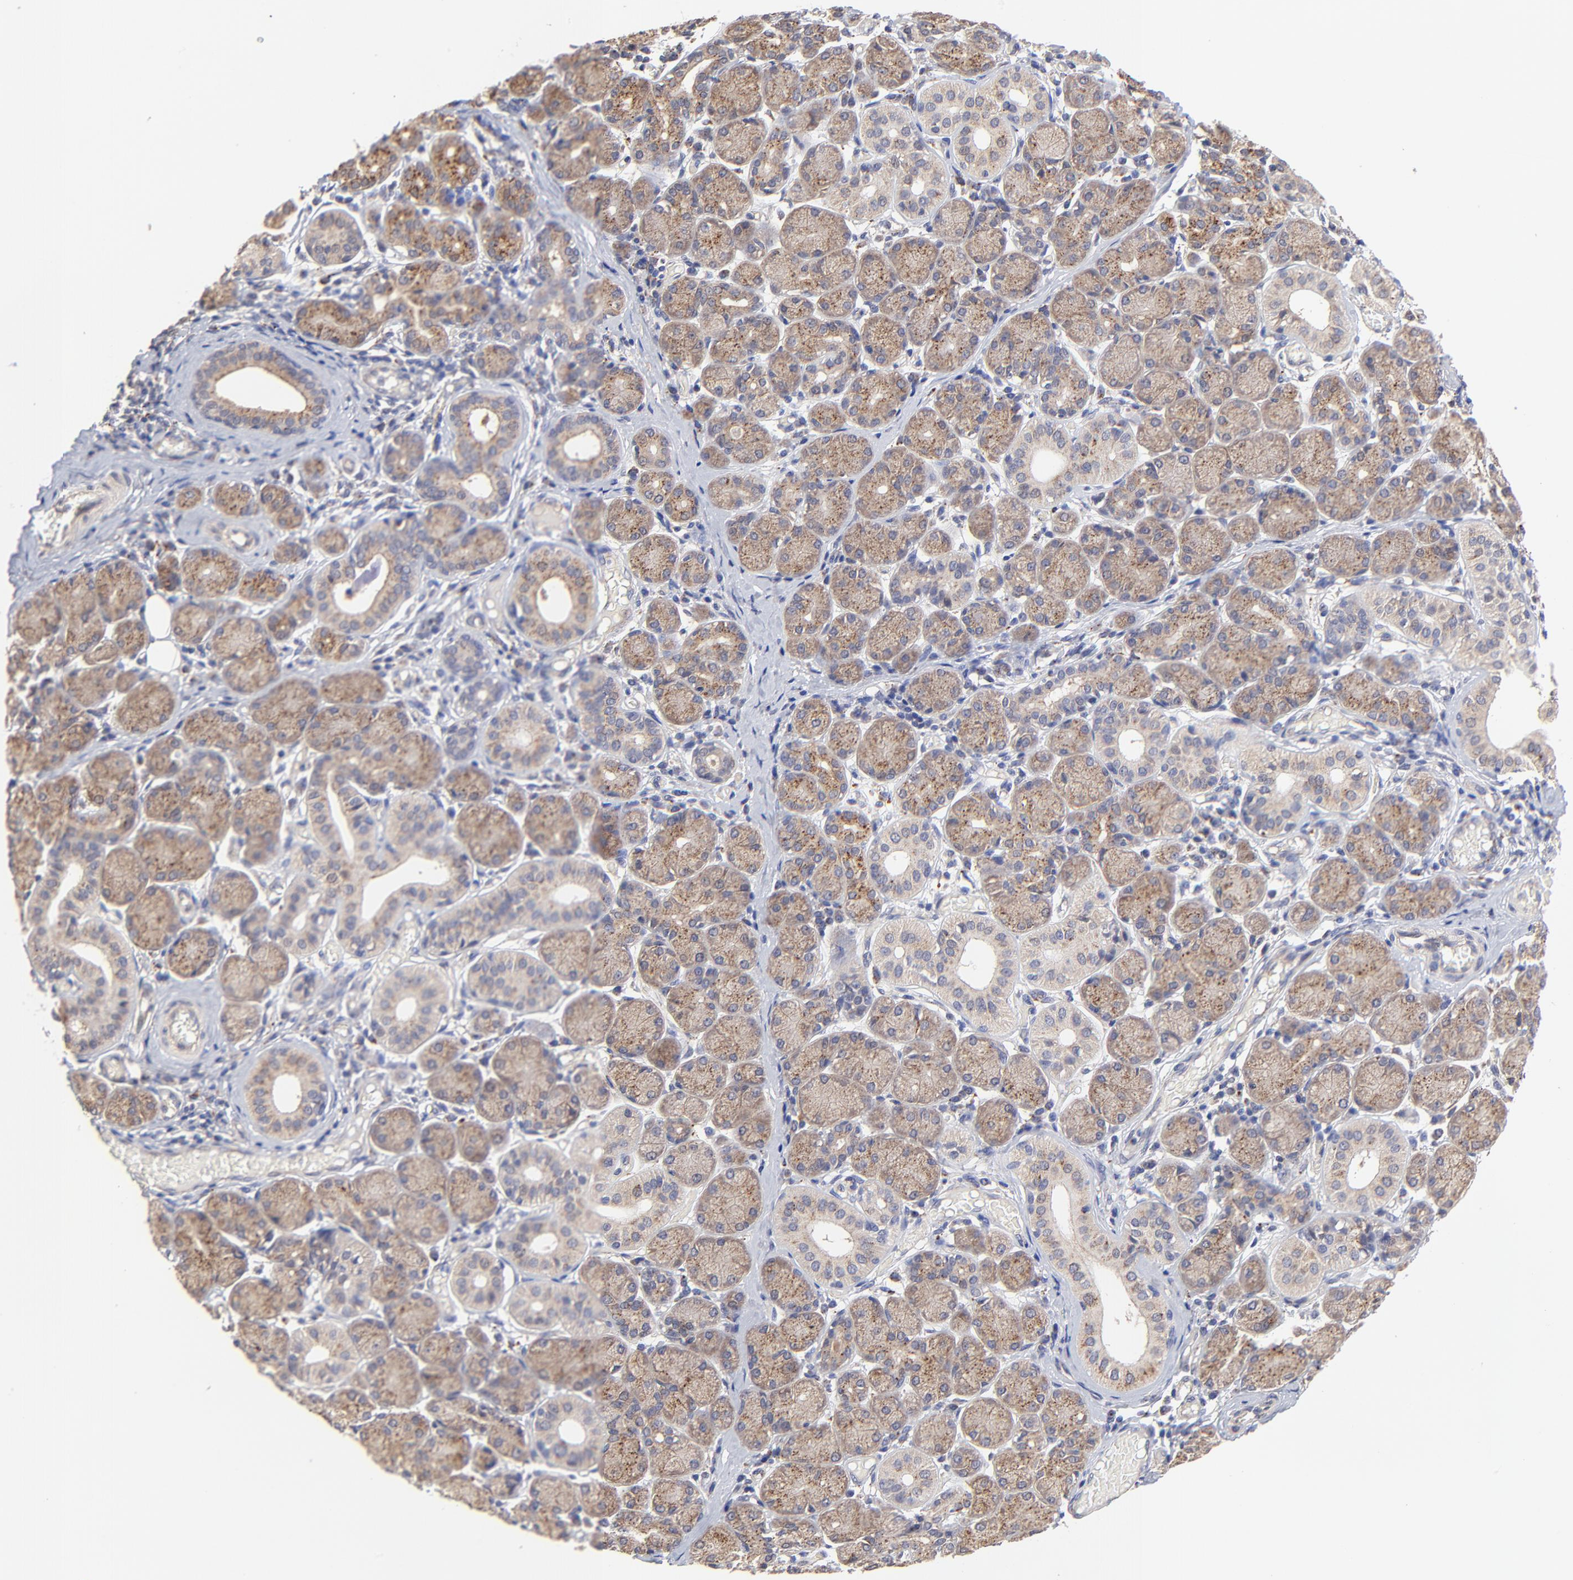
{"staining": {"intensity": "moderate", "quantity": ">75%", "location": "cytoplasmic/membranous"}, "tissue": "salivary gland", "cell_type": "Glandular cells", "image_type": "normal", "snomed": [{"axis": "morphology", "description": "Normal tissue, NOS"}, {"axis": "topography", "description": "Salivary gland"}], "caption": "Immunohistochemistry (IHC) histopathology image of unremarkable salivary gland: salivary gland stained using IHC exhibits medium levels of moderate protein expression localized specifically in the cytoplasmic/membranous of glandular cells, appearing as a cytoplasmic/membranous brown color.", "gene": "PDE4B", "patient": {"sex": "female", "age": 24}}